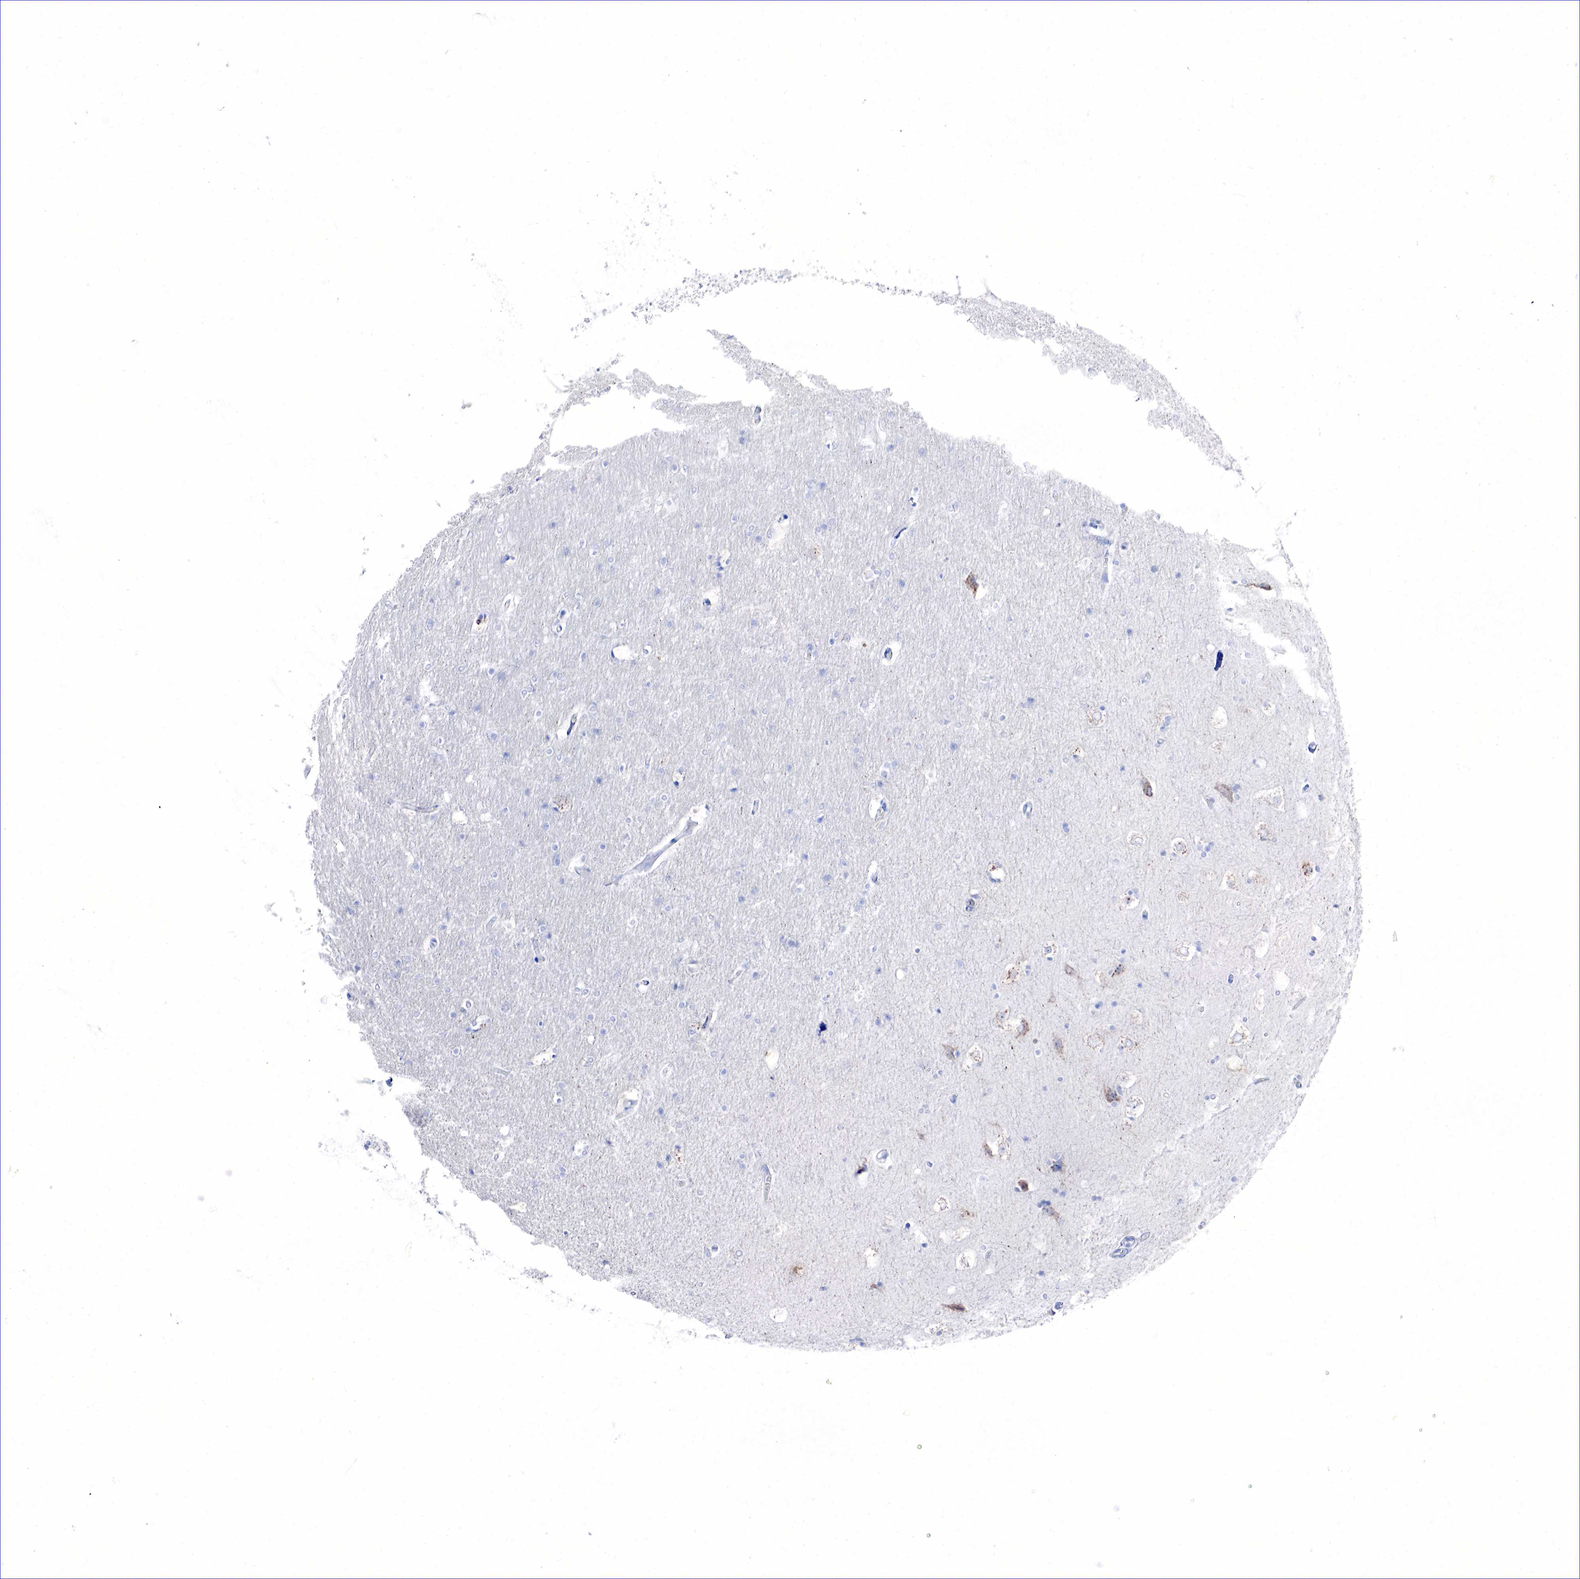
{"staining": {"intensity": "negative", "quantity": "none", "location": "none"}, "tissue": "hippocampus", "cell_type": "Glial cells", "image_type": "normal", "snomed": [{"axis": "morphology", "description": "Normal tissue, NOS"}, {"axis": "topography", "description": "Hippocampus"}], "caption": "Hippocampus stained for a protein using immunohistochemistry (IHC) reveals no staining glial cells.", "gene": "CHGA", "patient": {"sex": "female", "age": 19}}